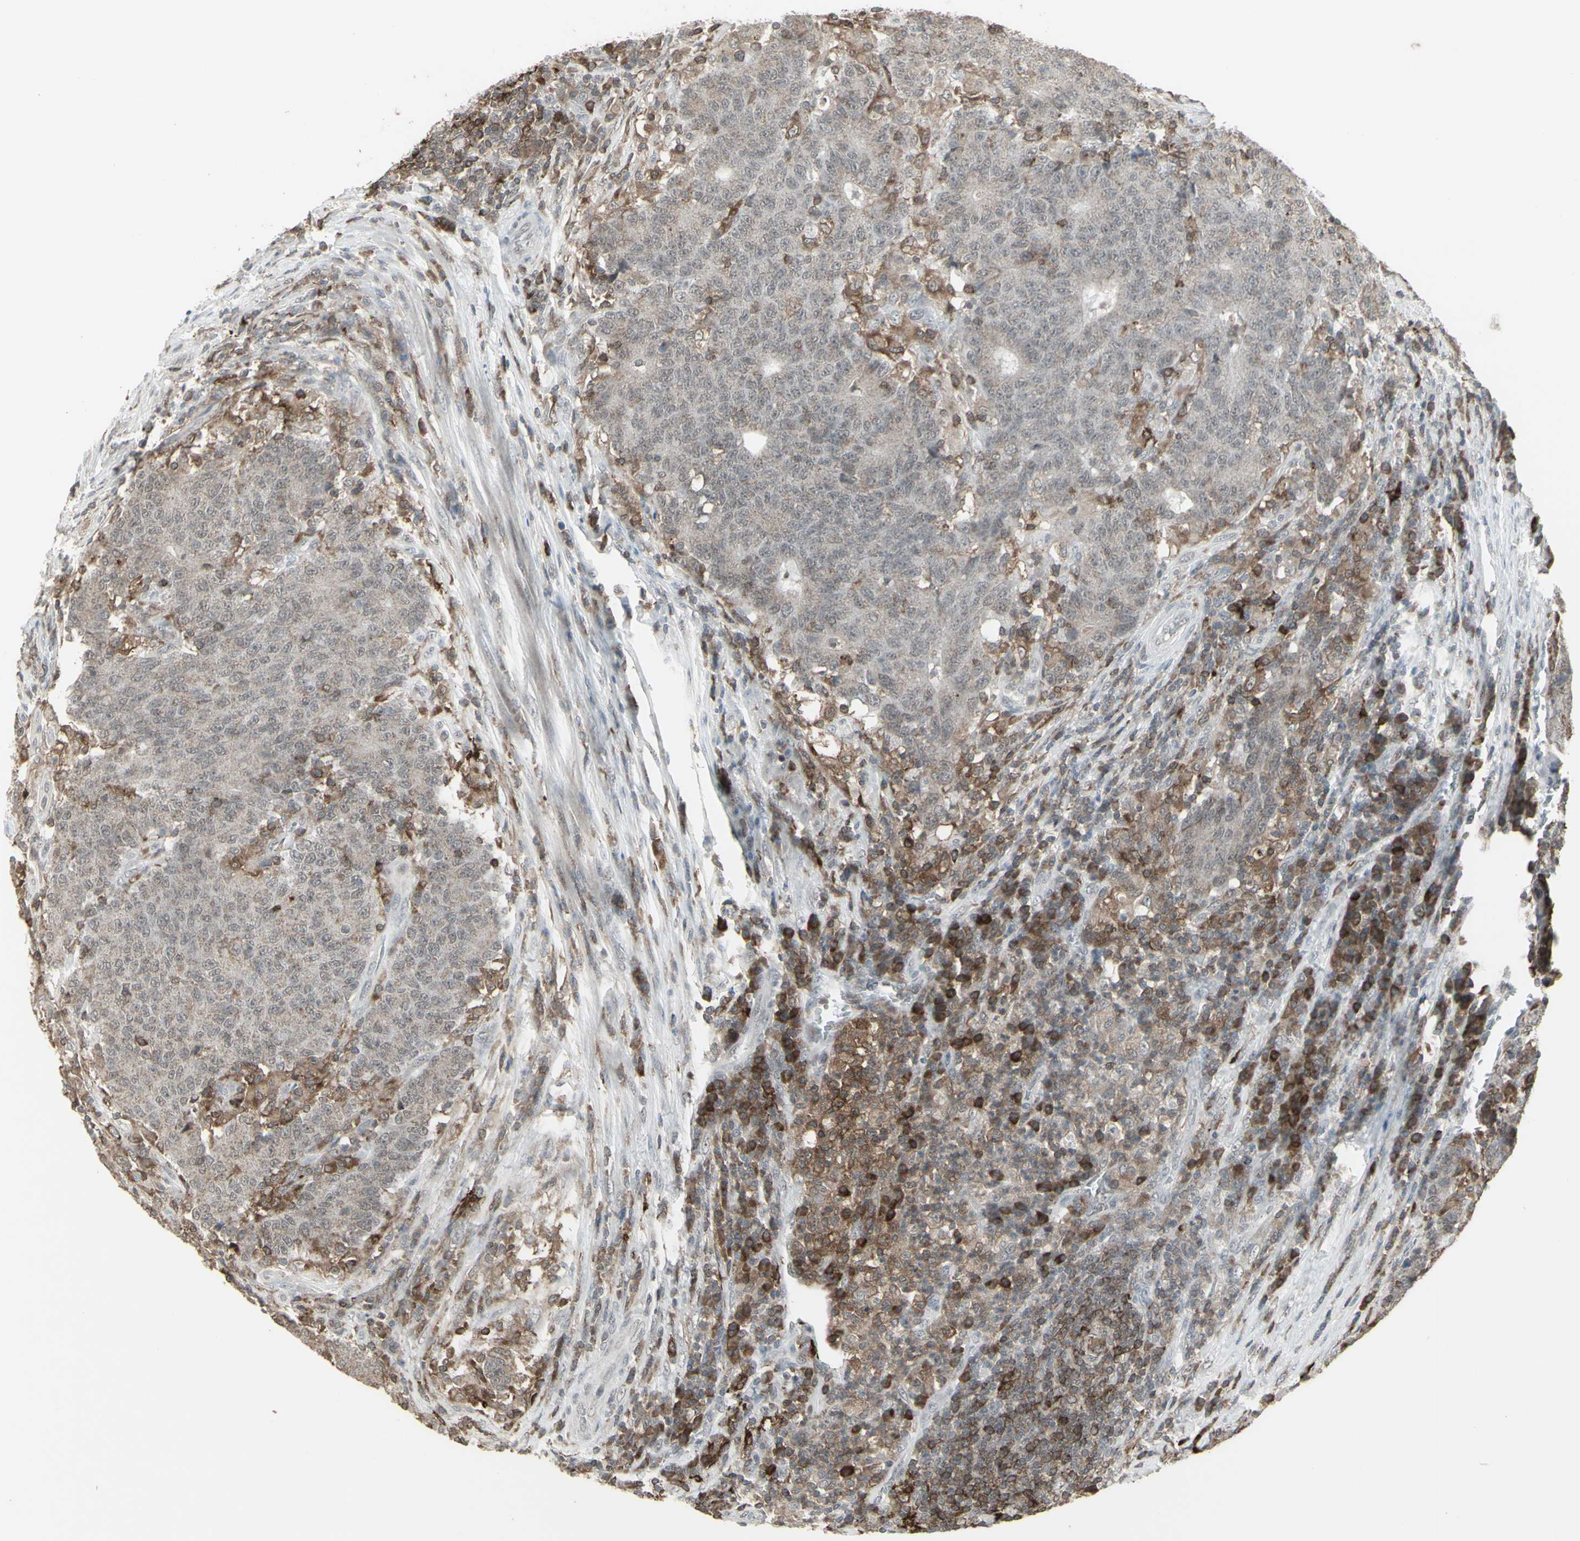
{"staining": {"intensity": "weak", "quantity": "<25%", "location": "cytoplasmic/membranous"}, "tissue": "colorectal cancer", "cell_type": "Tumor cells", "image_type": "cancer", "snomed": [{"axis": "morphology", "description": "Normal tissue, NOS"}, {"axis": "morphology", "description": "Adenocarcinoma, NOS"}, {"axis": "topography", "description": "Colon"}], "caption": "An immunohistochemistry (IHC) photomicrograph of colorectal cancer (adenocarcinoma) is shown. There is no staining in tumor cells of colorectal cancer (adenocarcinoma).", "gene": "SAMSN1", "patient": {"sex": "female", "age": 75}}